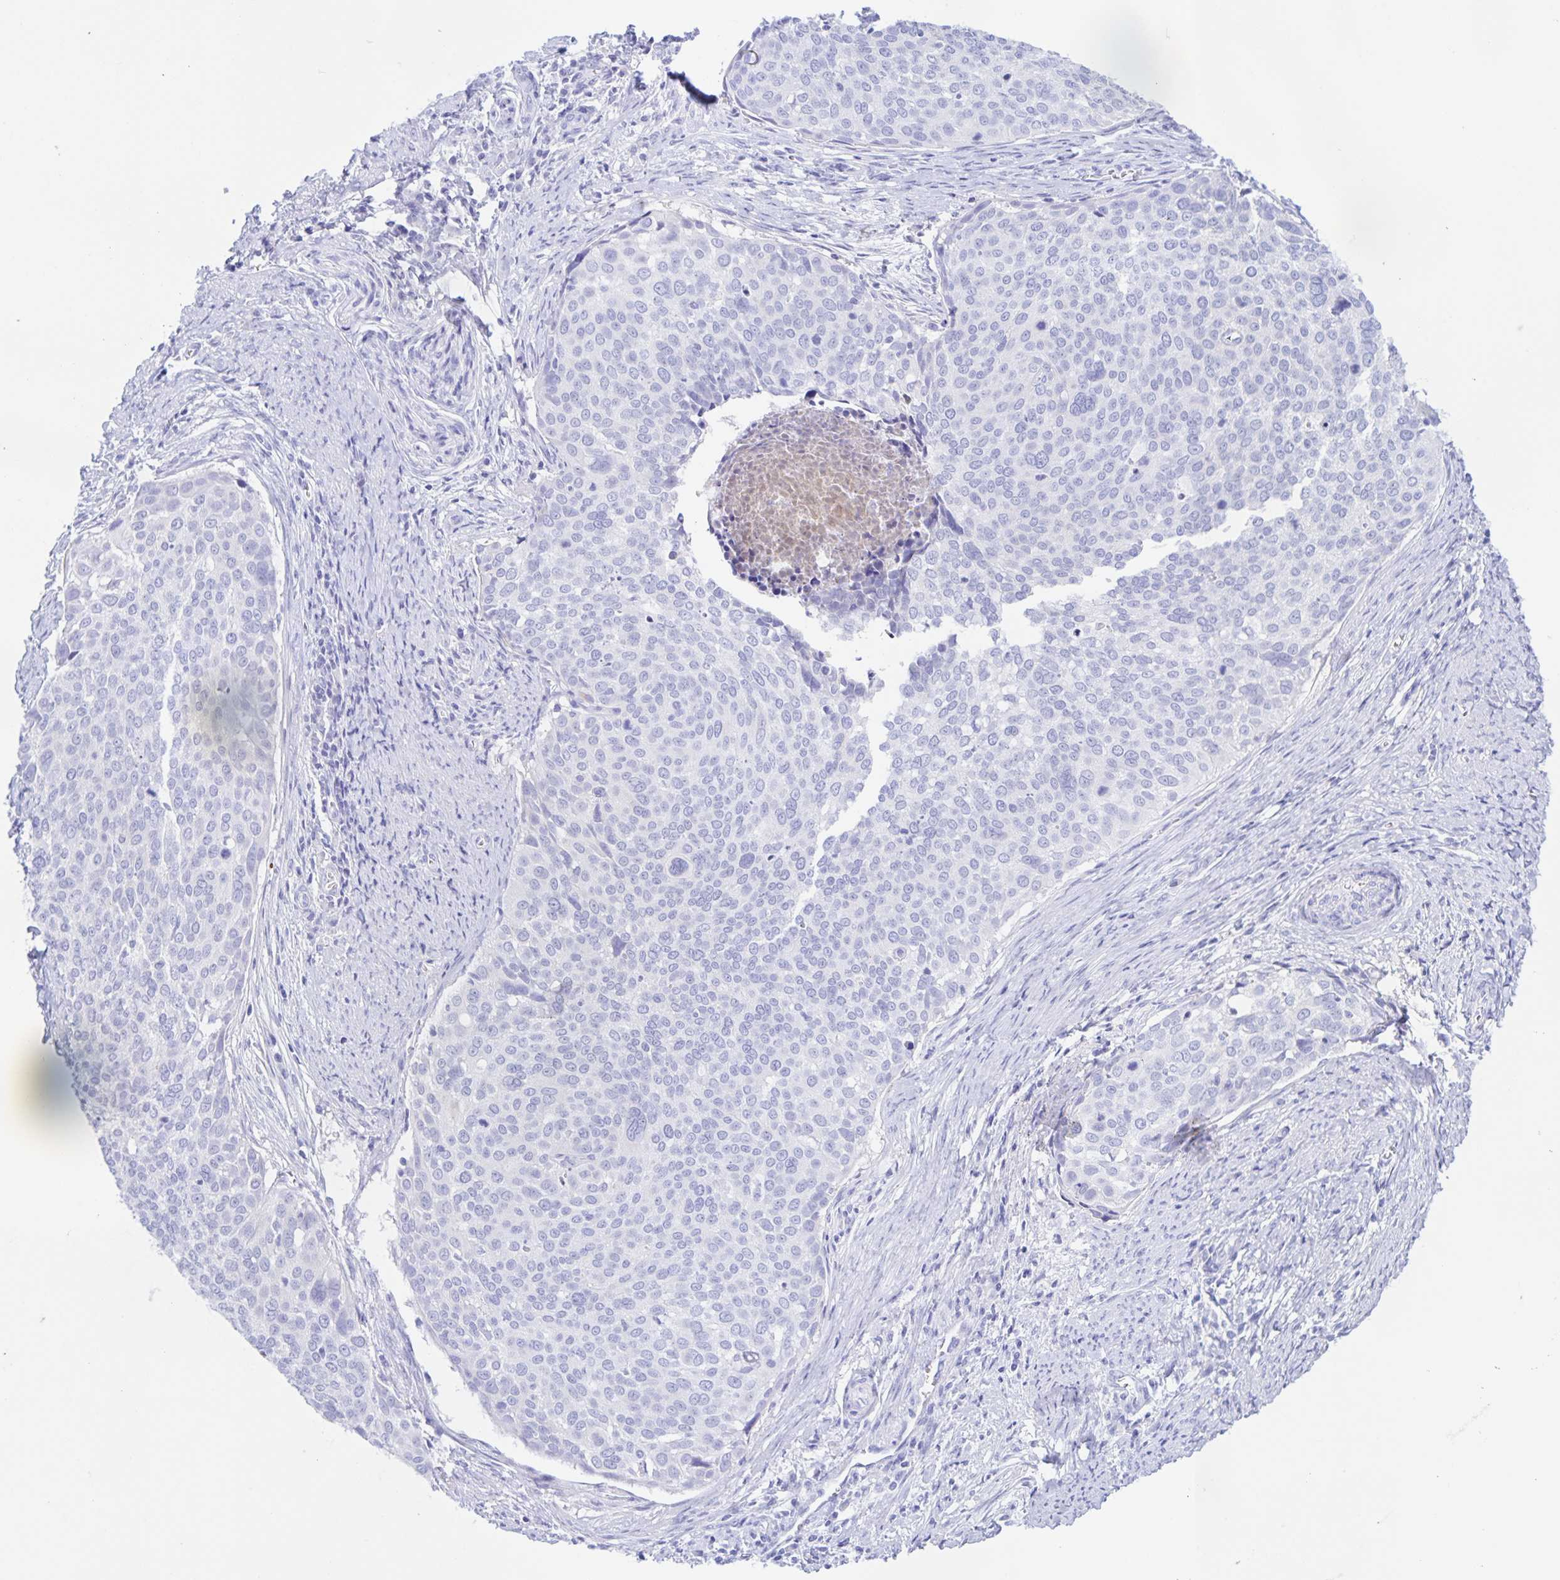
{"staining": {"intensity": "negative", "quantity": "none", "location": "none"}, "tissue": "cervical cancer", "cell_type": "Tumor cells", "image_type": "cancer", "snomed": [{"axis": "morphology", "description": "Squamous cell carcinoma, NOS"}, {"axis": "topography", "description": "Cervix"}], "caption": "Tumor cells are negative for brown protein staining in cervical squamous cell carcinoma.", "gene": "CATSPER4", "patient": {"sex": "female", "age": 39}}